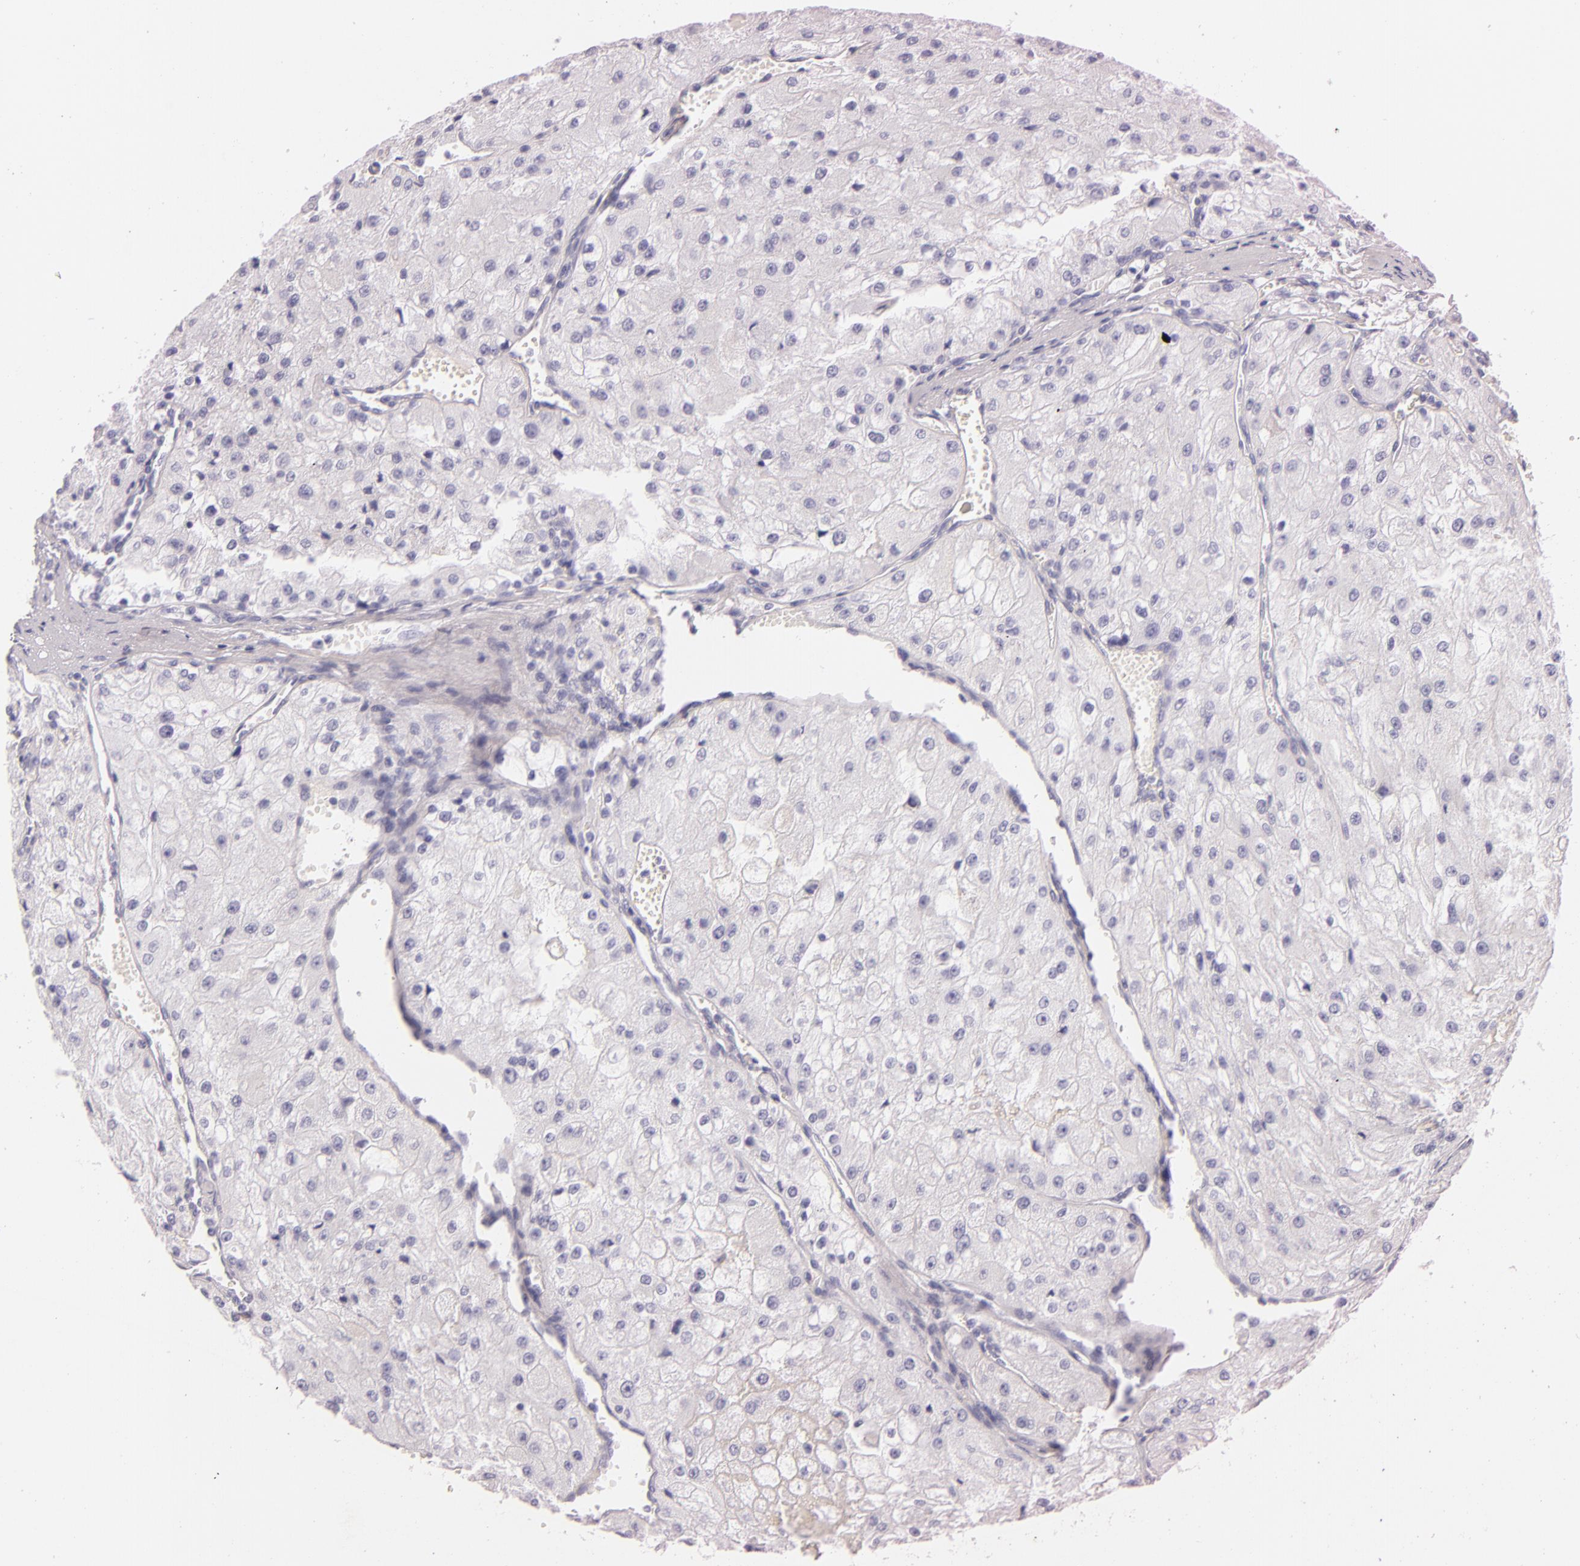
{"staining": {"intensity": "negative", "quantity": "none", "location": "none"}, "tissue": "renal cancer", "cell_type": "Tumor cells", "image_type": "cancer", "snomed": [{"axis": "morphology", "description": "Adenocarcinoma, NOS"}, {"axis": "topography", "description": "Kidney"}], "caption": "High magnification brightfield microscopy of renal cancer stained with DAB (brown) and counterstained with hematoxylin (blue): tumor cells show no significant expression. (DAB (3,3'-diaminobenzidine) immunohistochemistry (IHC) visualized using brightfield microscopy, high magnification).", "gene": "INA", "patient": {"sex": "female", "age": 74}}